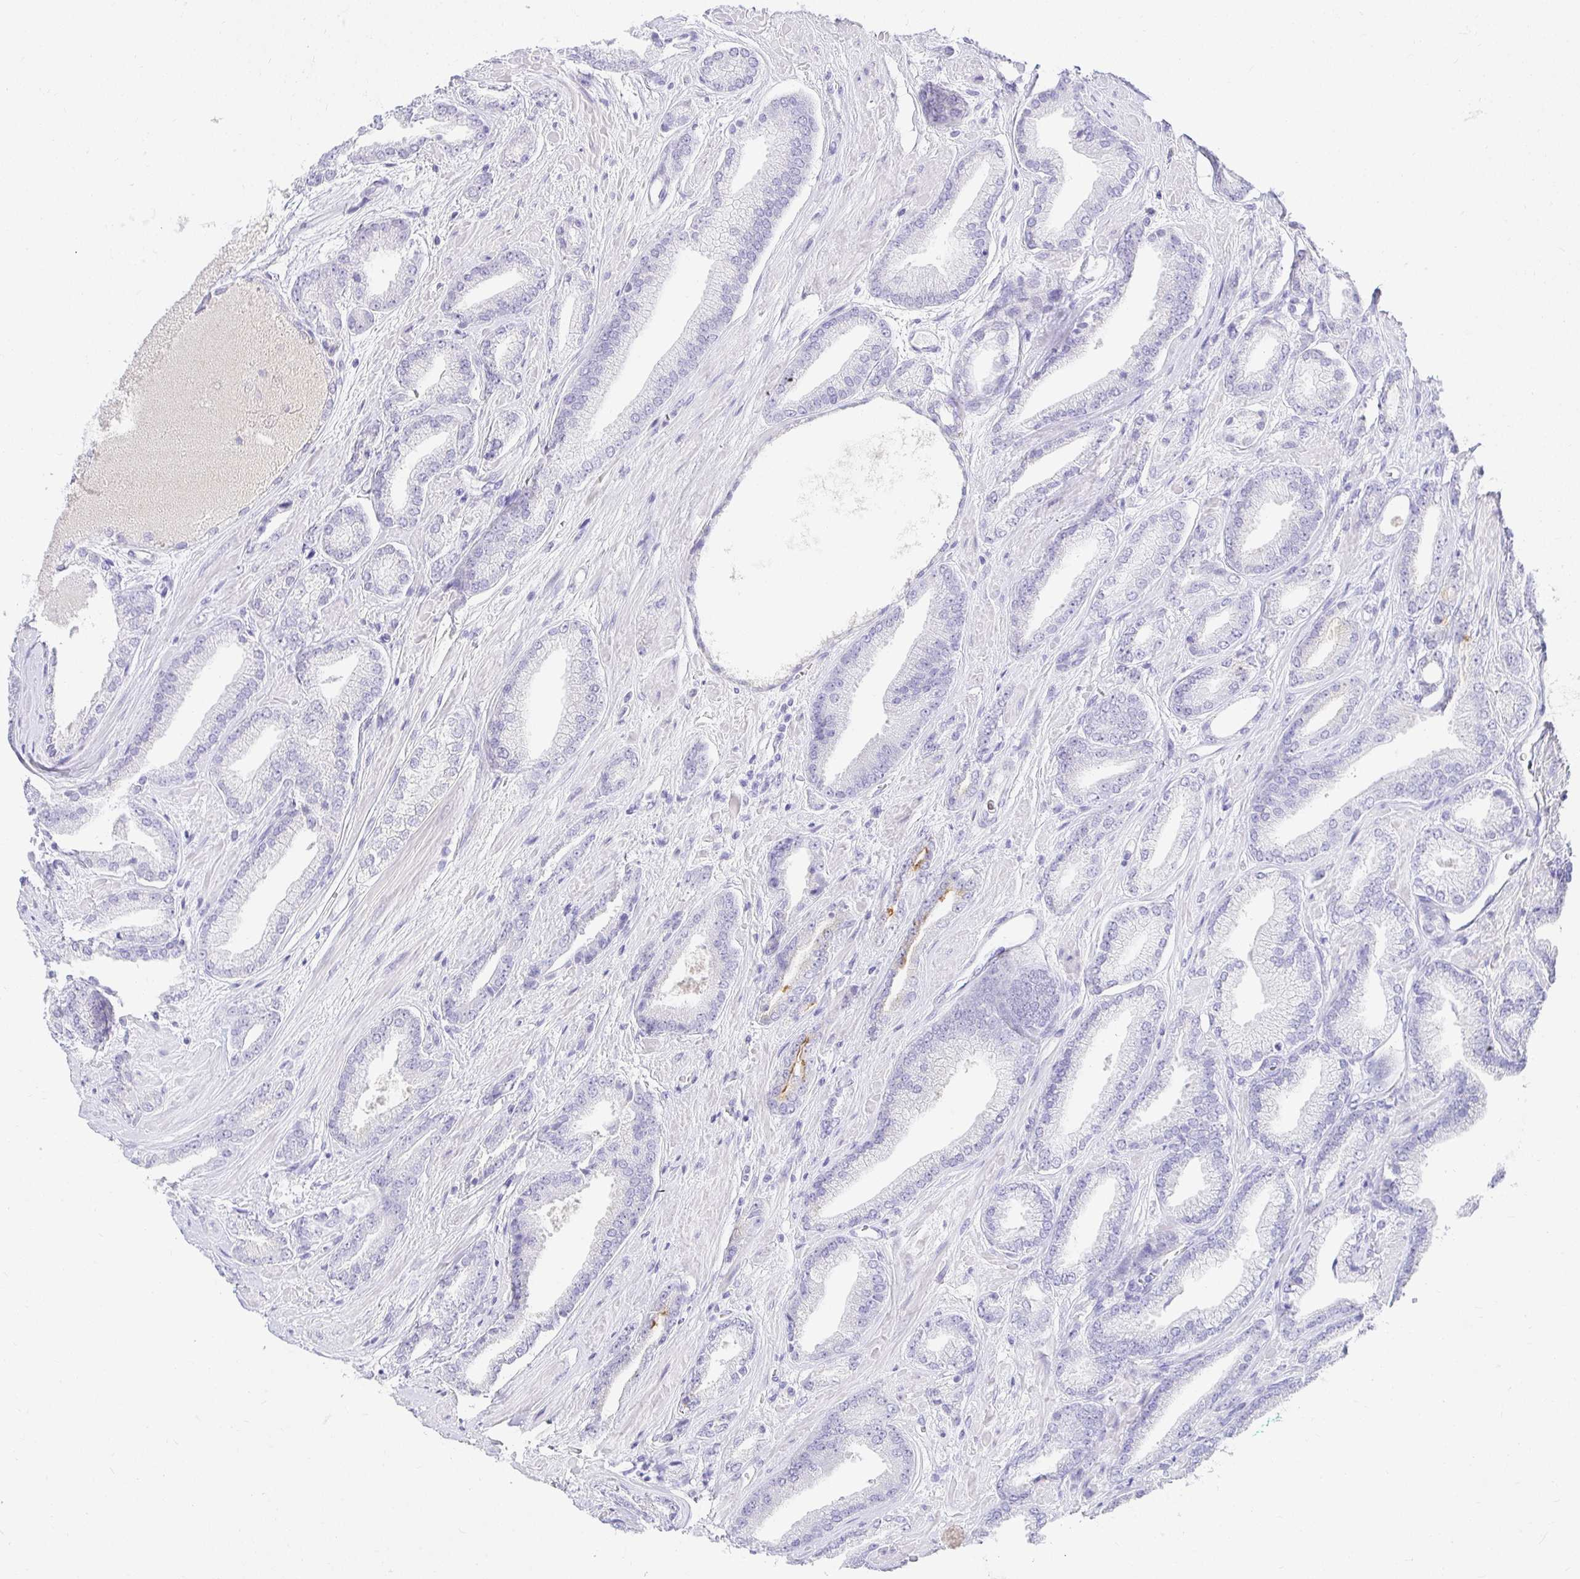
{"staining": {"intensity": "moderate", "quantity": "<25%", "location": "cytoplasmic/membranous"}, "tissue": "prostate cancer", "cell_type": "Tumor cells", "image_type": "cancer", "snomed": [{"axis": "morphology", "description": "Adenocarcinoma, High grade"}, {"axis": "topography", "description": "Prostate"}], "caption": "About <25% of tumor cells in human prostate cancer (adenocarcinoma (high-grade)) display moderate cytoplasmic/membranous protein expression as visualized by brown immunohistochemical staining.", "gene": "CHAT", "patient": {"sex": "male", "age": 56}}